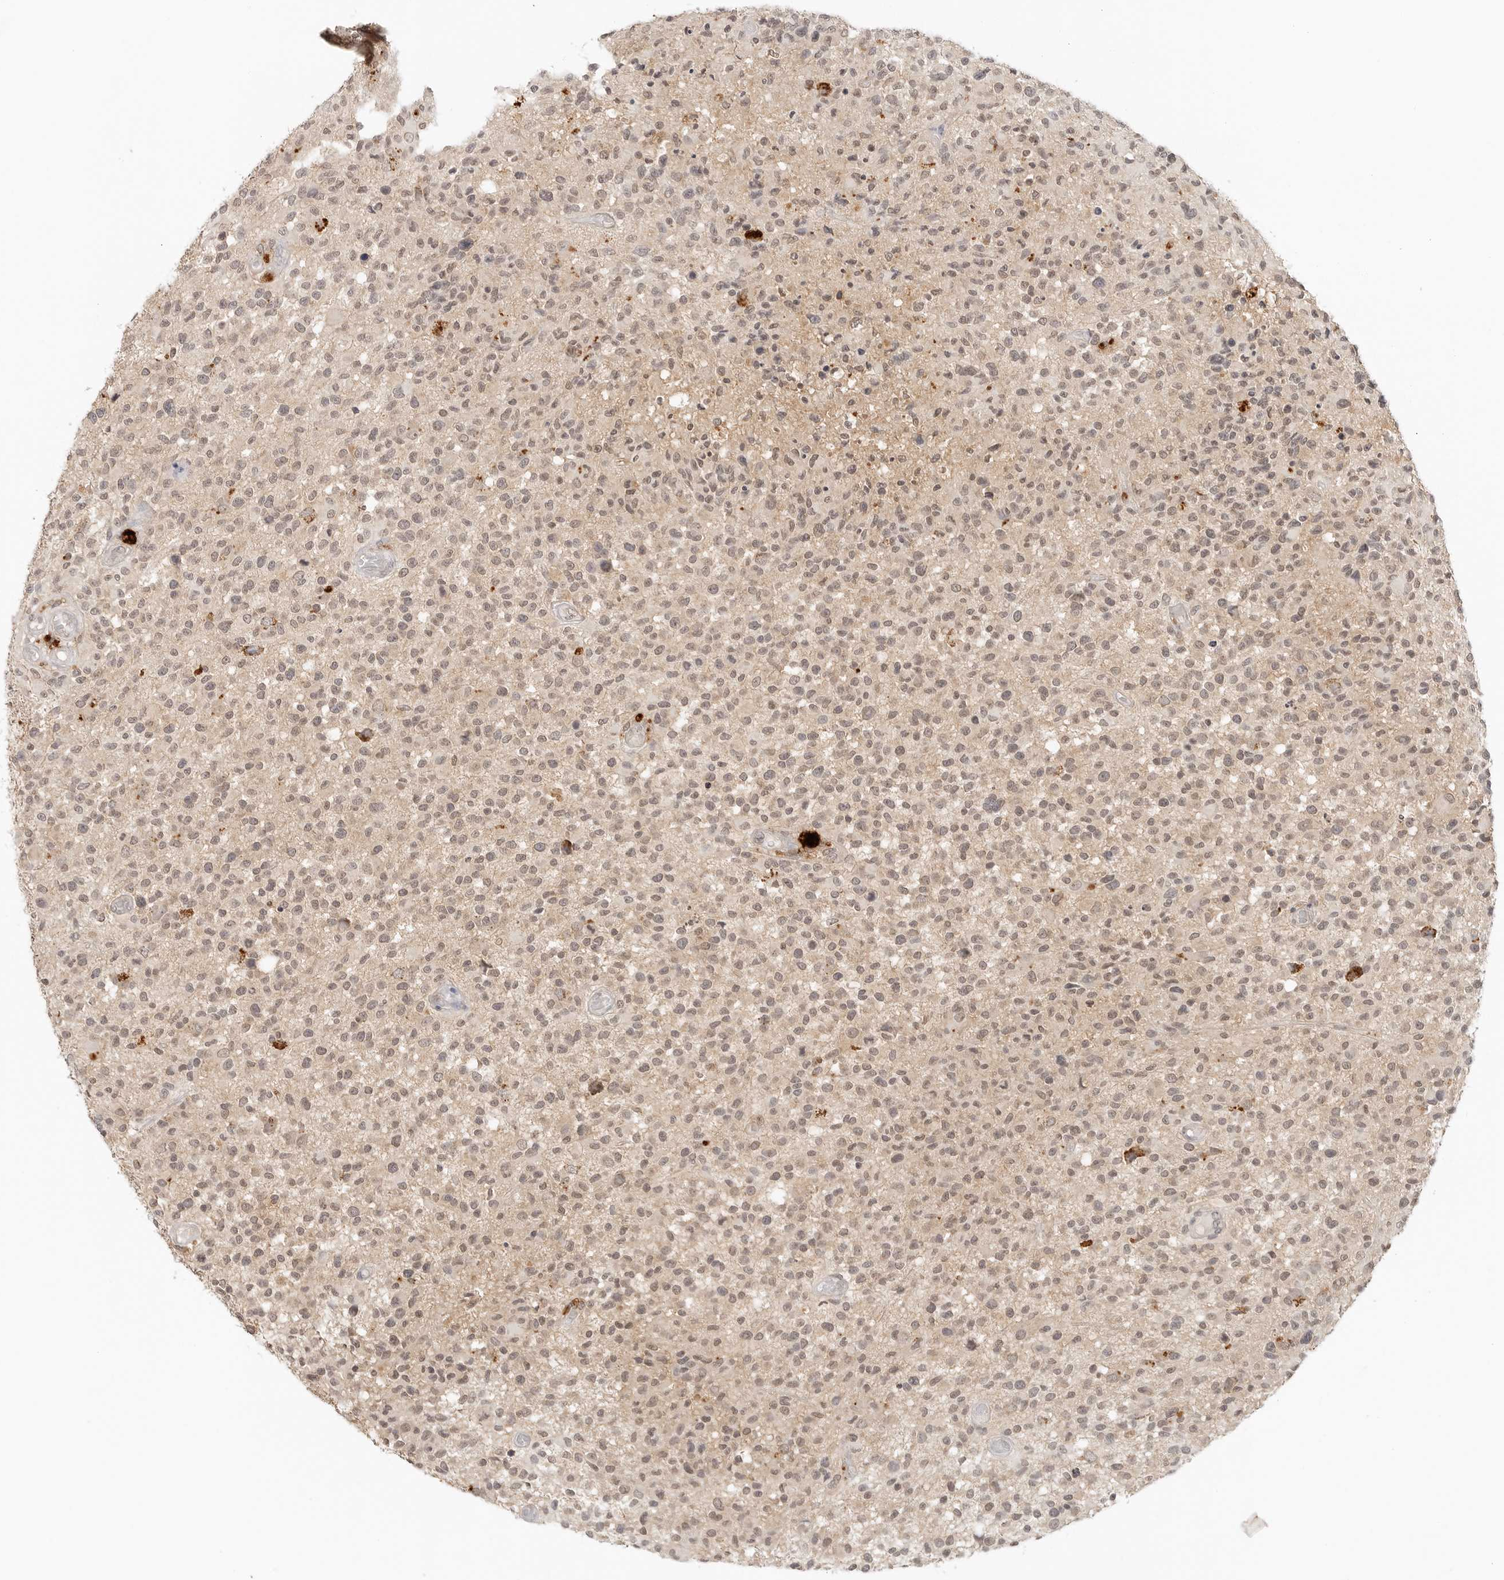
{"staining": {"intensity": "weak", "quantity": ">75%", "location": "nuclear"}, "tissue": "glioma", "cell_type": "Tumor cells", "image_type": "cancer", "snomed": [{"axis": "morphology", "description": "Glioma, malignant, High grade"}, {"axis": "morphology", "description": "Glioblastoma, NOS"}, {"axis": "topography", "description": "Brain"}], "caption": "A histopathology image showing weak nuclear expression in approximately >75% of tumor cells in high-grade glioma (malignant), as visualized by brown immunohistochemical staining.", "gene": "EPHA1", "patient": {"sex": "male", "age": 60}}